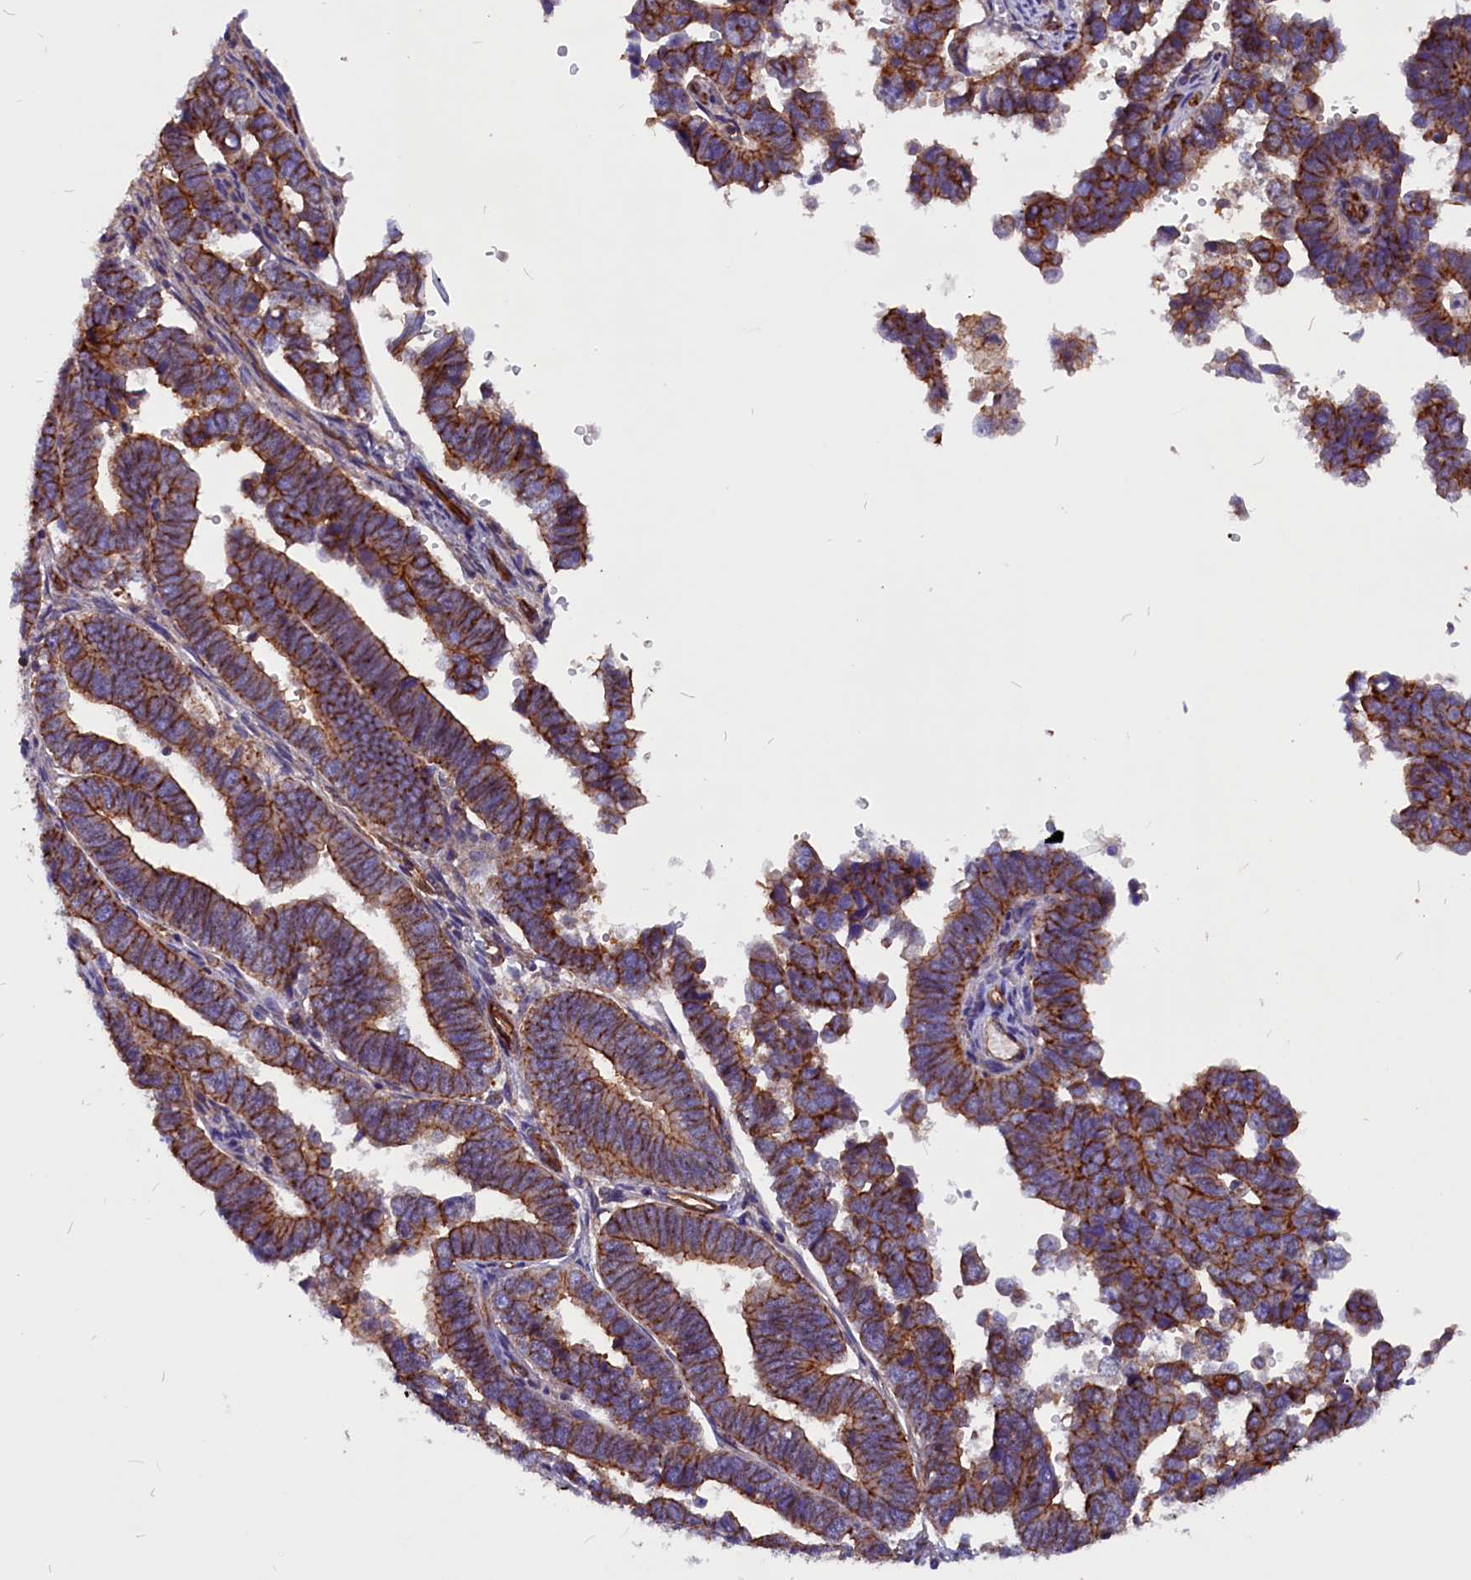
{"staining": {"intensity": "moderate", "quantity": ">75%", "location": "cytoplasmic/membranous"}, "tissue": "endometrial cancer", "cell_type": "Tumor cells", "image_type": "cancer", "snomed": [{"axis": "morphology", "description": "Adenocarcinoma, NOS"}, {"axis": "topography", "description": "Endometrium"}], "caption": "Endometrial cancer stained for a protein (brown) demonstrates moderate cytoplasmic/membranous positive expression in about >75% of tumor cells.", "gene": "ZNF749", "patient": {"sex": "female", "age": 75}}